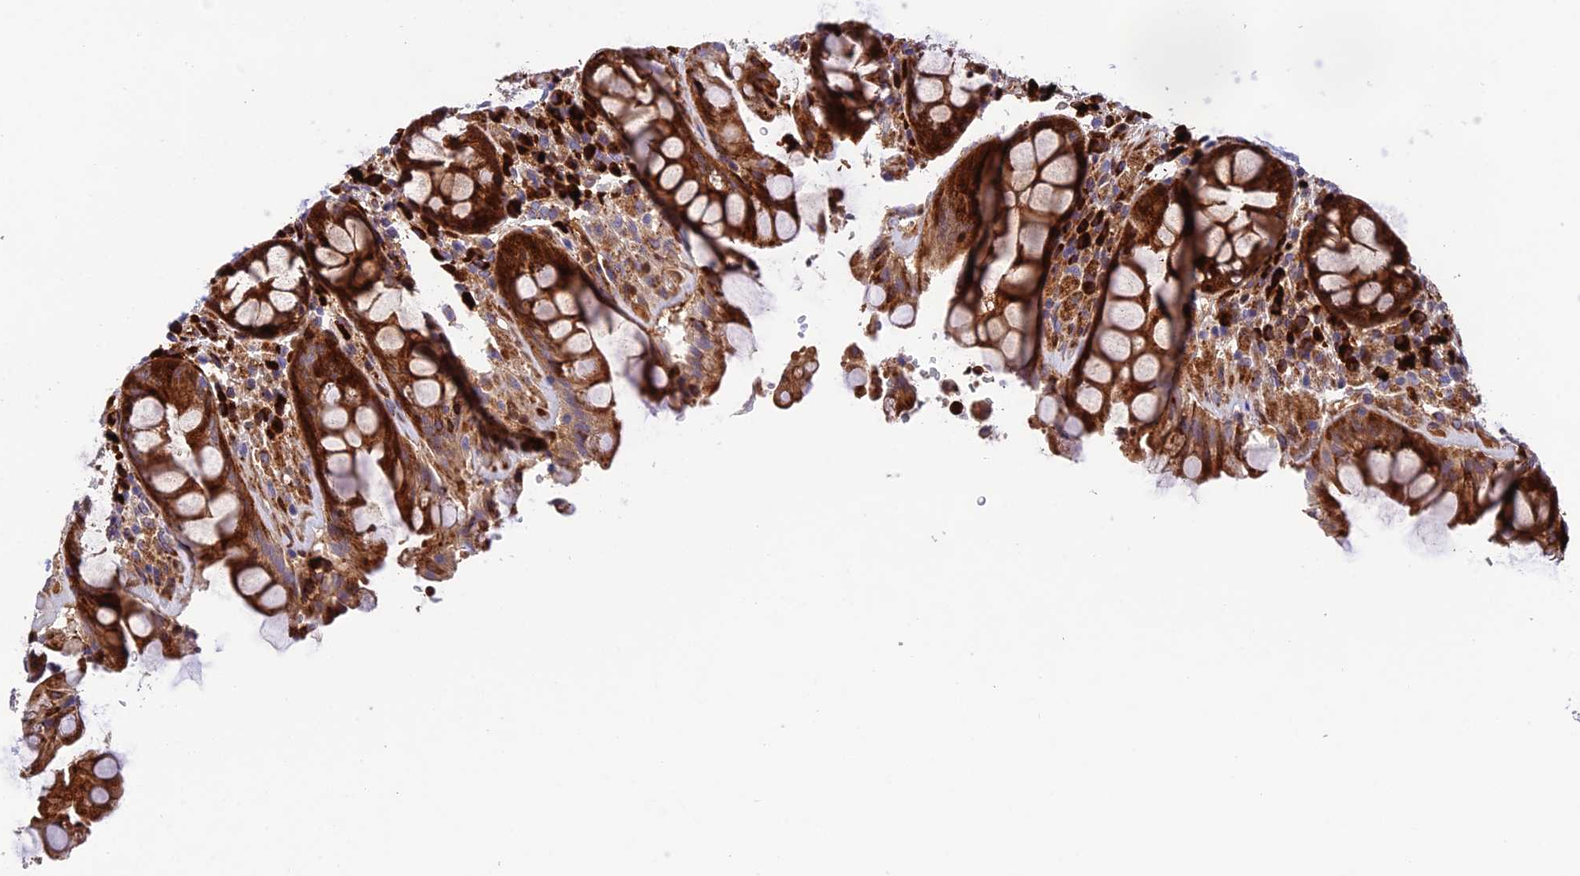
{"staining": {"intensity": "strong", "quantity": ">75%", "location": "cytoplasmic/membranous,nuclear"}, "tissue": "rectum", "cell_type": "Glandular cells", "image_type": "normal", "snomed": [{"axis": "morphology", "description": "Normal tissue, NOS"}, {"axis": "topography", "description": "Rectum"}], "caption": "This is a photomicrograph of IHC staining of benign rectum, which shows strong staining in the cytoplasmic/membranous,nuclear of glandular cells.", "gene": "CPSF4L", "patient": {"sex": "male", "age": 64}}